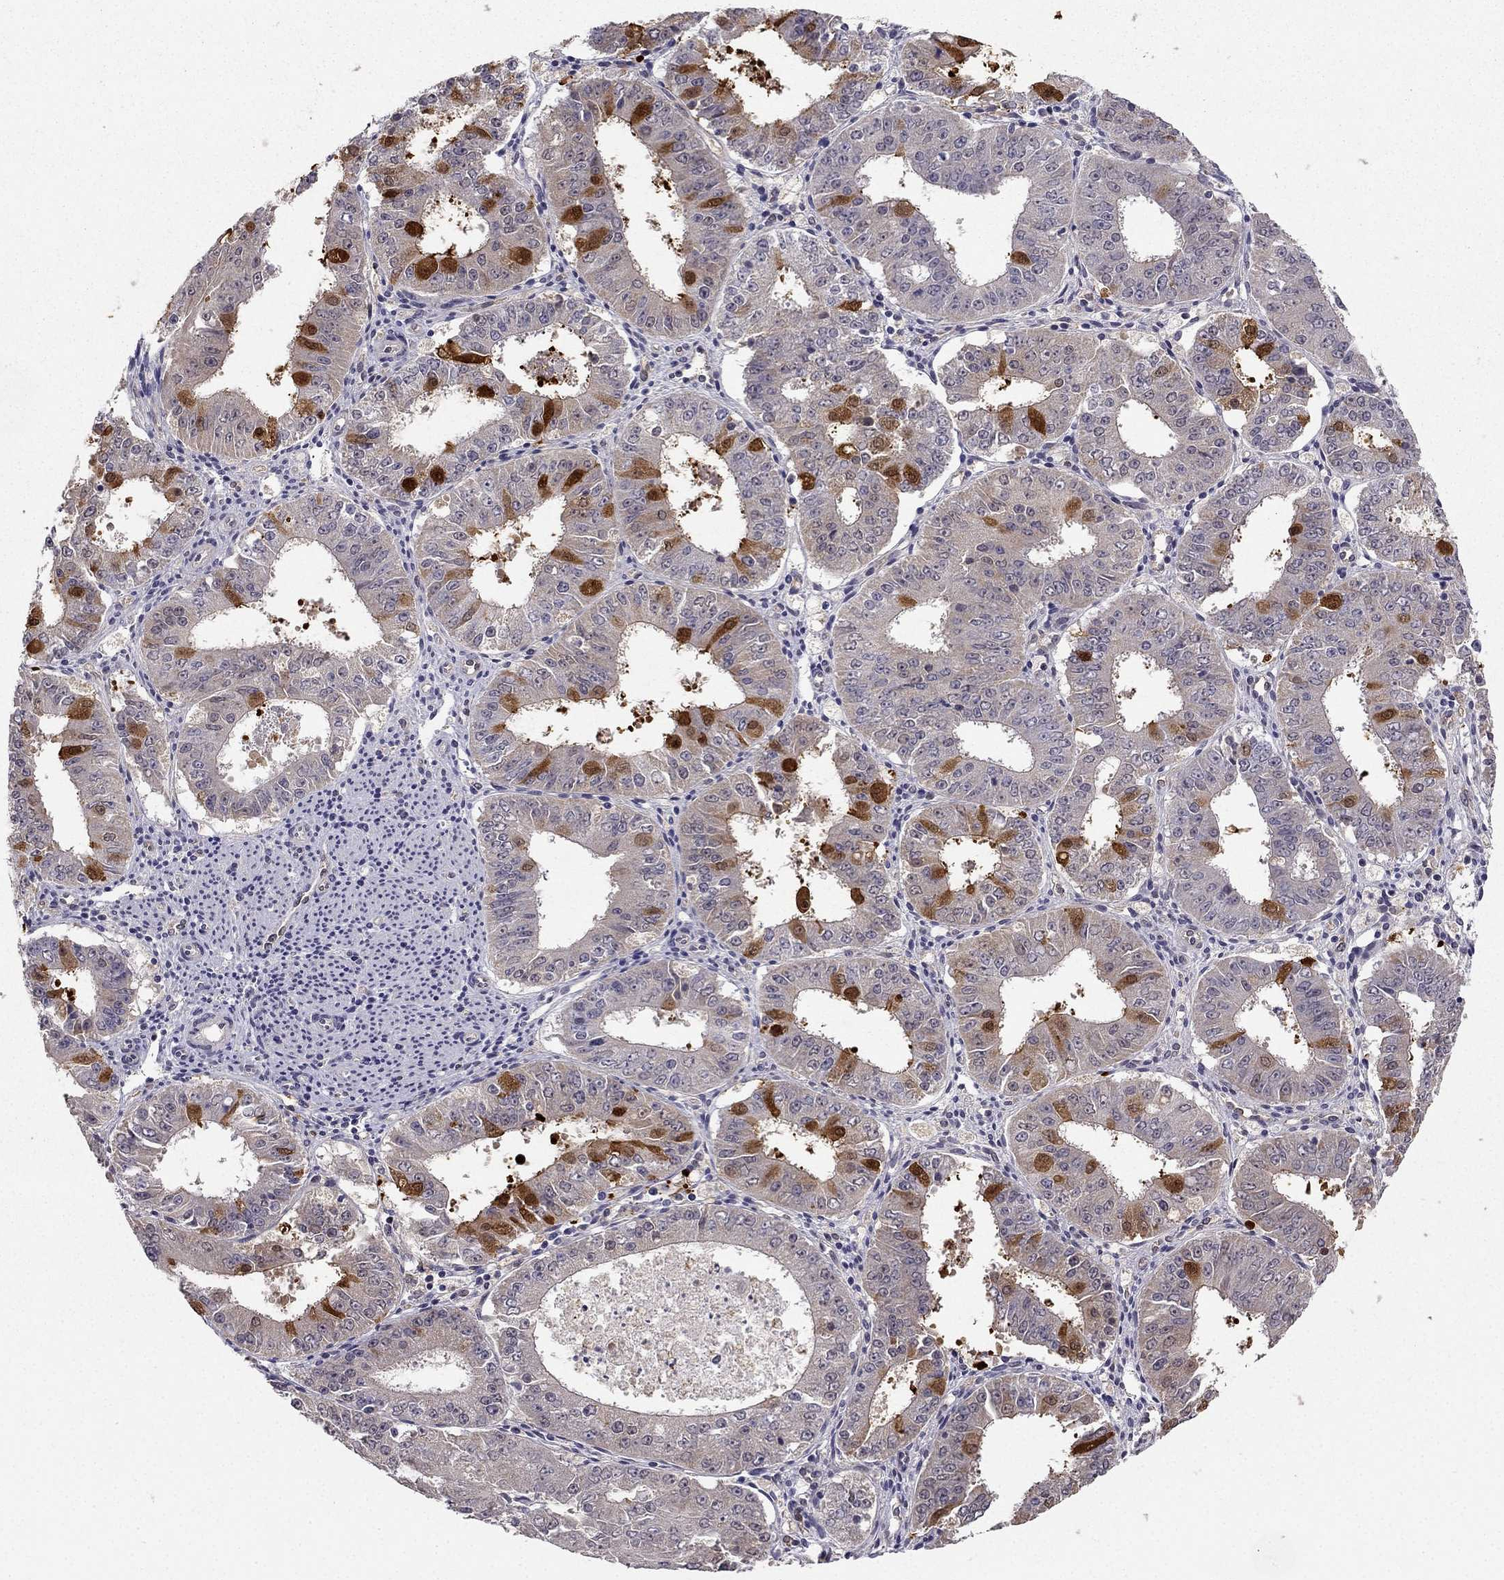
{"staining": {"intensity": "strong", "quantity": "25%-75%", "location": "cytoplasmic/membranous,nuclear"}, "tissue": "ovarian cancer", "cell_type": "Tumor cells", "image_type": "cancer", "snomed": [{"axis": "morphology", "description": "Carcinoma, endometroid"}, {"axis": "topography", "description": "Ovary"}], "caption": "IHC (DAB) staining of human endometroid carcinoma (ovarian) demonstrates strong cytoplasmic/membranous and nuclear protein positivity in approximately 25%-75% of tumor cells. The protein of interest is shown in brown color, while the nuclei are stained blue.", "gene": "NQO1", "patient": {"sex": "female", "age": 42}}